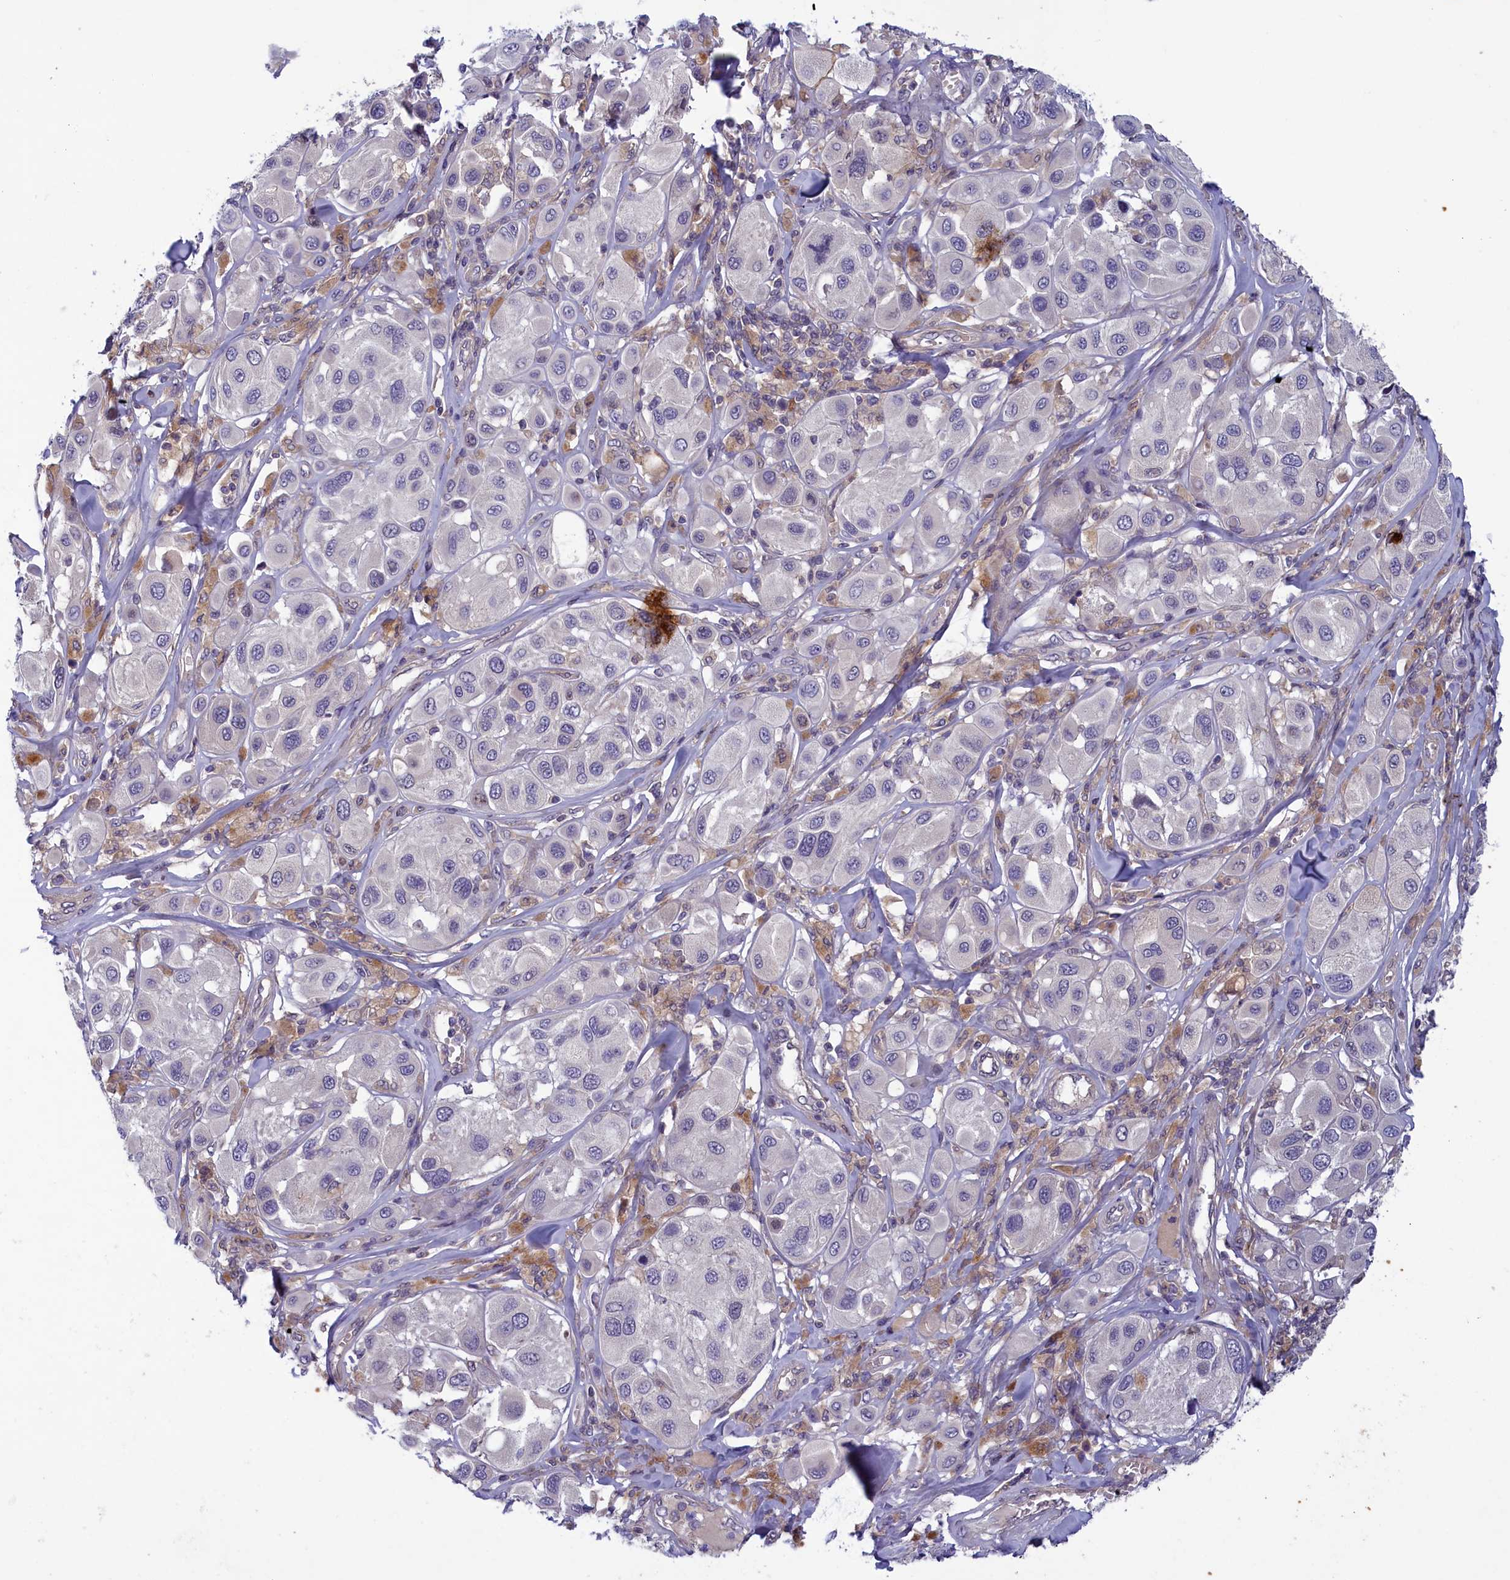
{"staining": {"intensity": "negative", "quantity": "none", "location": "none"}, "tissue": "melanoma", "cell_type": "Tumor cells", "image_type": "cancer", "snomed": [{"axis": "morphology", "description": "Malignant melanoma, Metastatic site"}, {"axis": "topography", "description": "Skin"}], "caption": "DAB (3,3'-diaminobenzidine) immunohistochemical staining of malignant melanoma (metastatic site) displays no significant staining in tumor cells.", "gene": "NUBP1", "patient": {"sex": "male", "age": 41}}